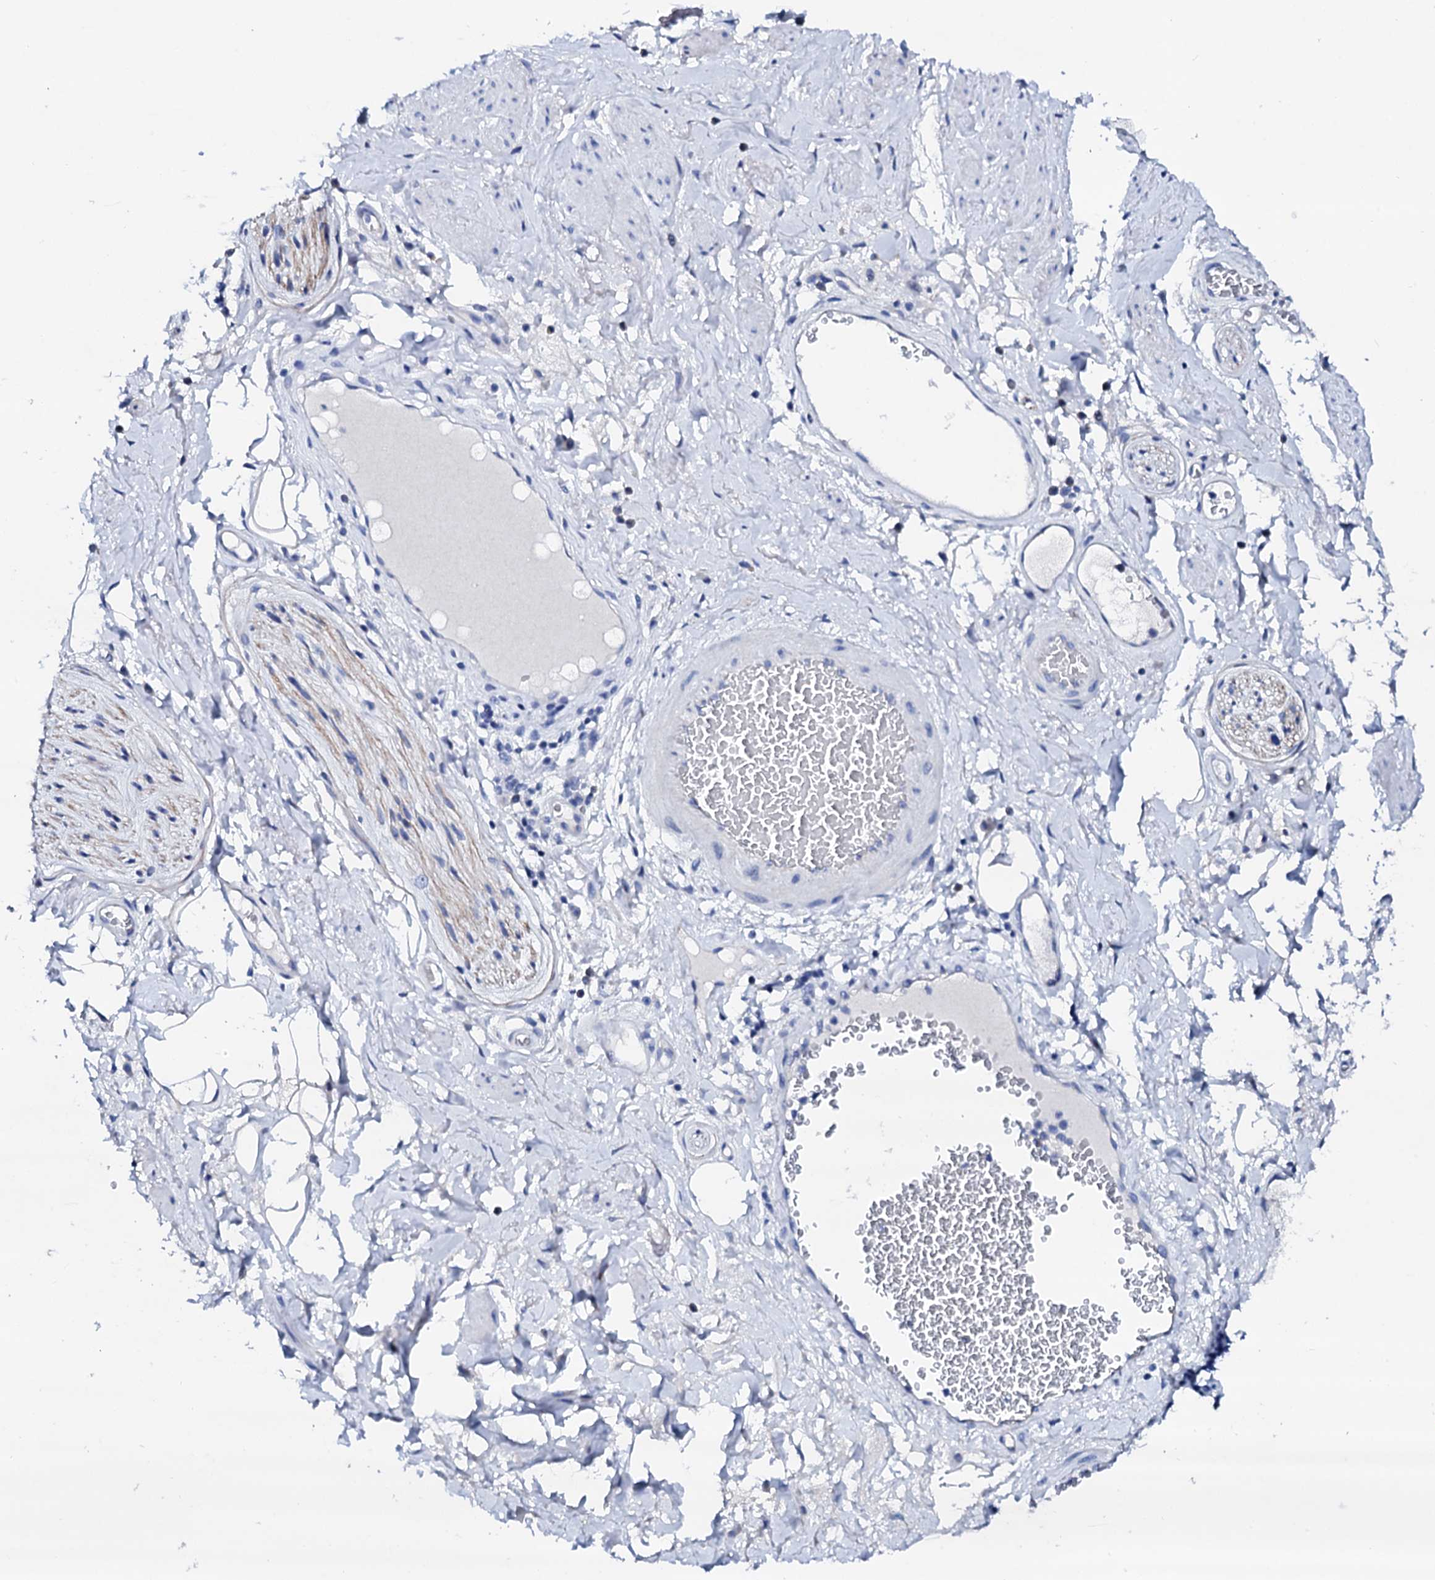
{"staining": {"intensity": "negative", "quantity": "none", "location": "none"}, "tissue": "adipose tissue", "cell_type": "Adipocytes", "image_type": "normal", "snomed": [{"axis": "morphology", "description": "Normal tissue, NOS"}, {"axis": "morphology", "description": "Adenocarcinoma, NOS"}, {"axis": "topography", "description": "Rectum"}, {"axis": "topography", "description": "Vagina"}, {"axis": "topography", "description": "Peripheral nerve tissue"}], "caption": "DAB (3,3'-diaminobenzidine) immunohistochemical staining of benign adipose tissue reveals no significant expression in adipocytes.", "gene": "TRDN", "patient": {"sex": "female", "age": 71}}